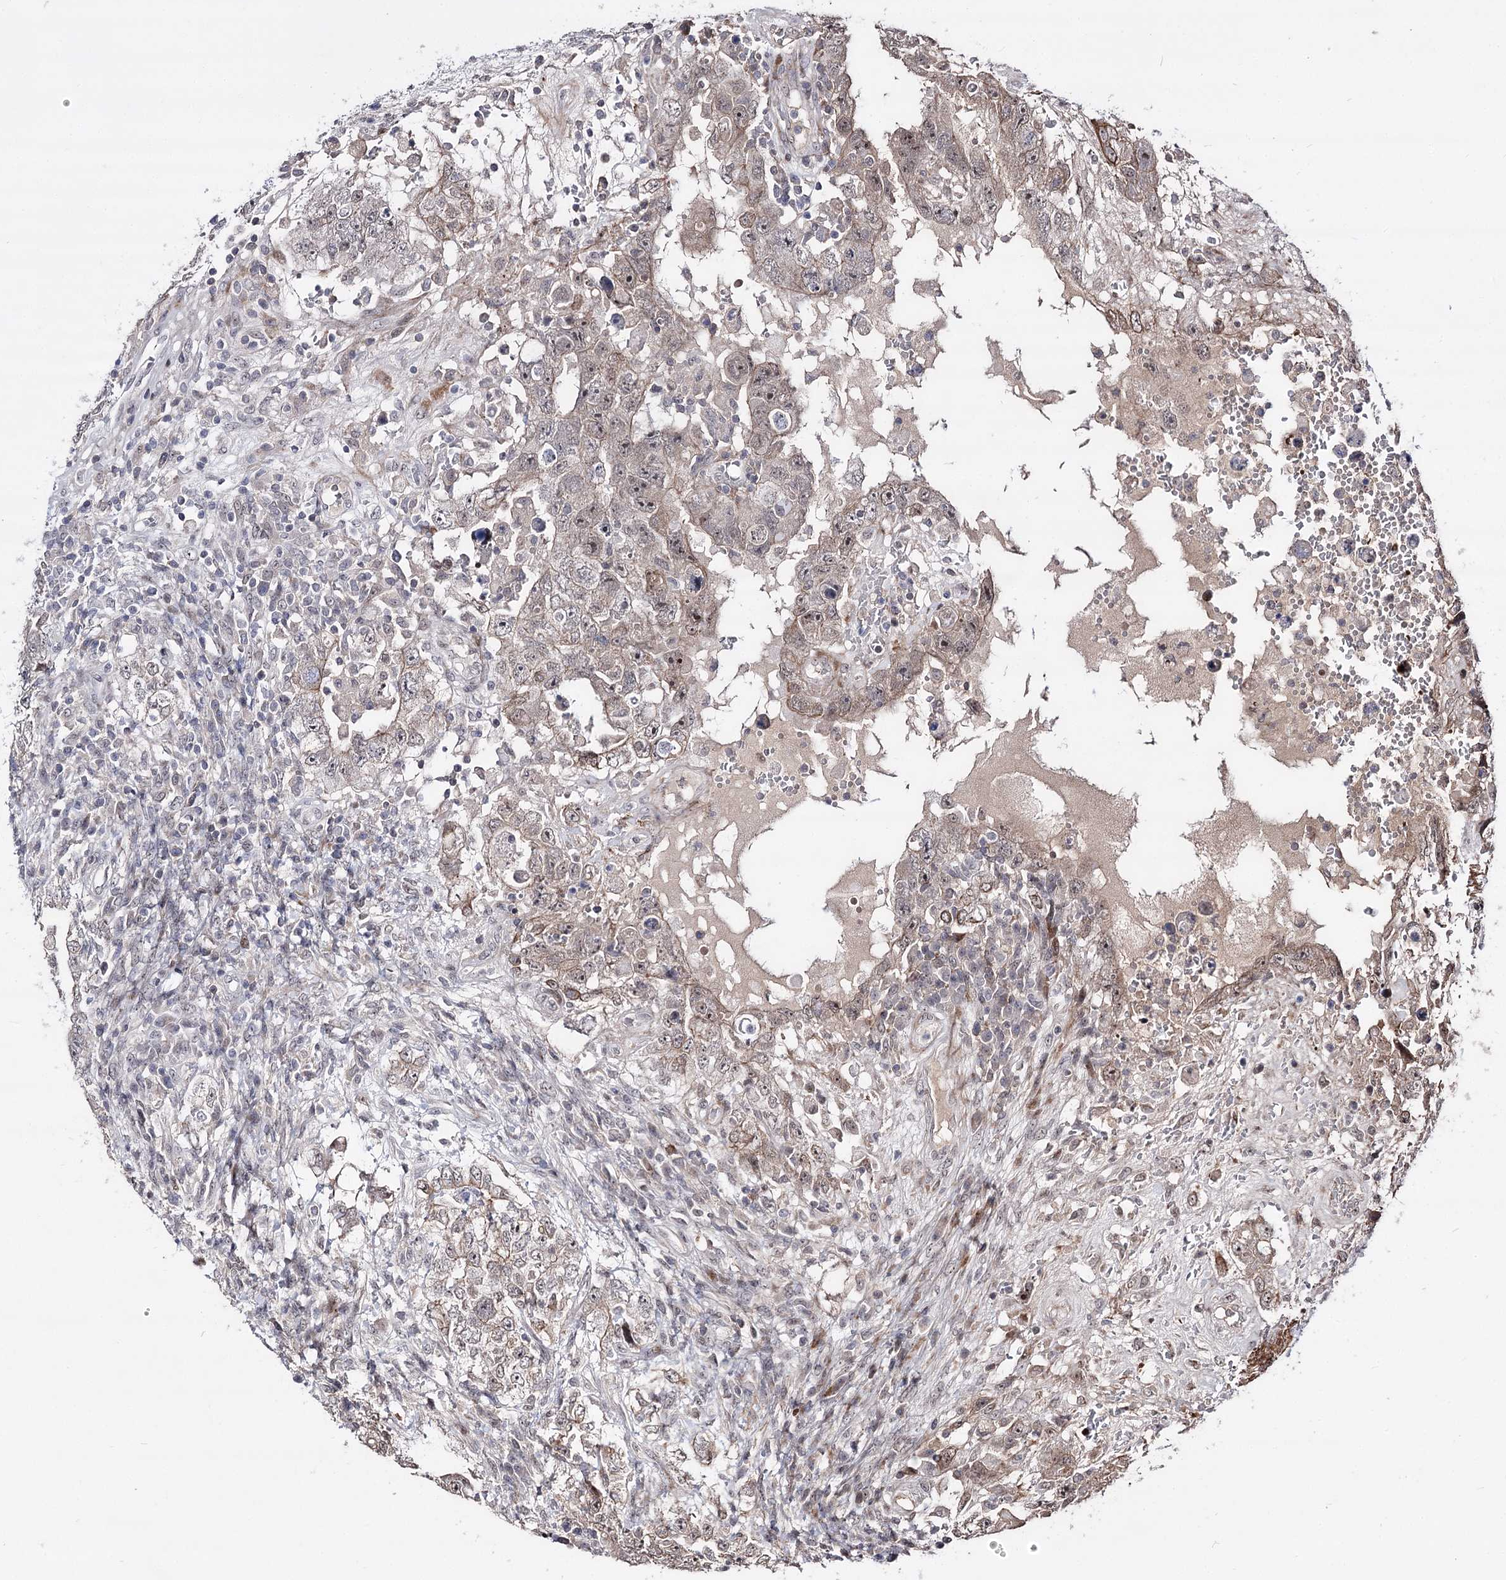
{"staining": {"intensity": "weak", "quantity": ">75%", "location": "nuclear"}, "tissue": "testis cancer", "cell_type": "Tumor cells", "image_type": "cancer", "snomed": [{"axis": "morphology", "description": "Carcinoma, Embryonal, NOS"}, {"axis": "topography", "description": "Testis"}], "caption": "Brown immunohistochemical staining in testis cancer exhibits weak nuclear staining in approximately >75% of tumor cells.", "gene": "STOX1", "patient": {"sex": "male", "age": 26}}